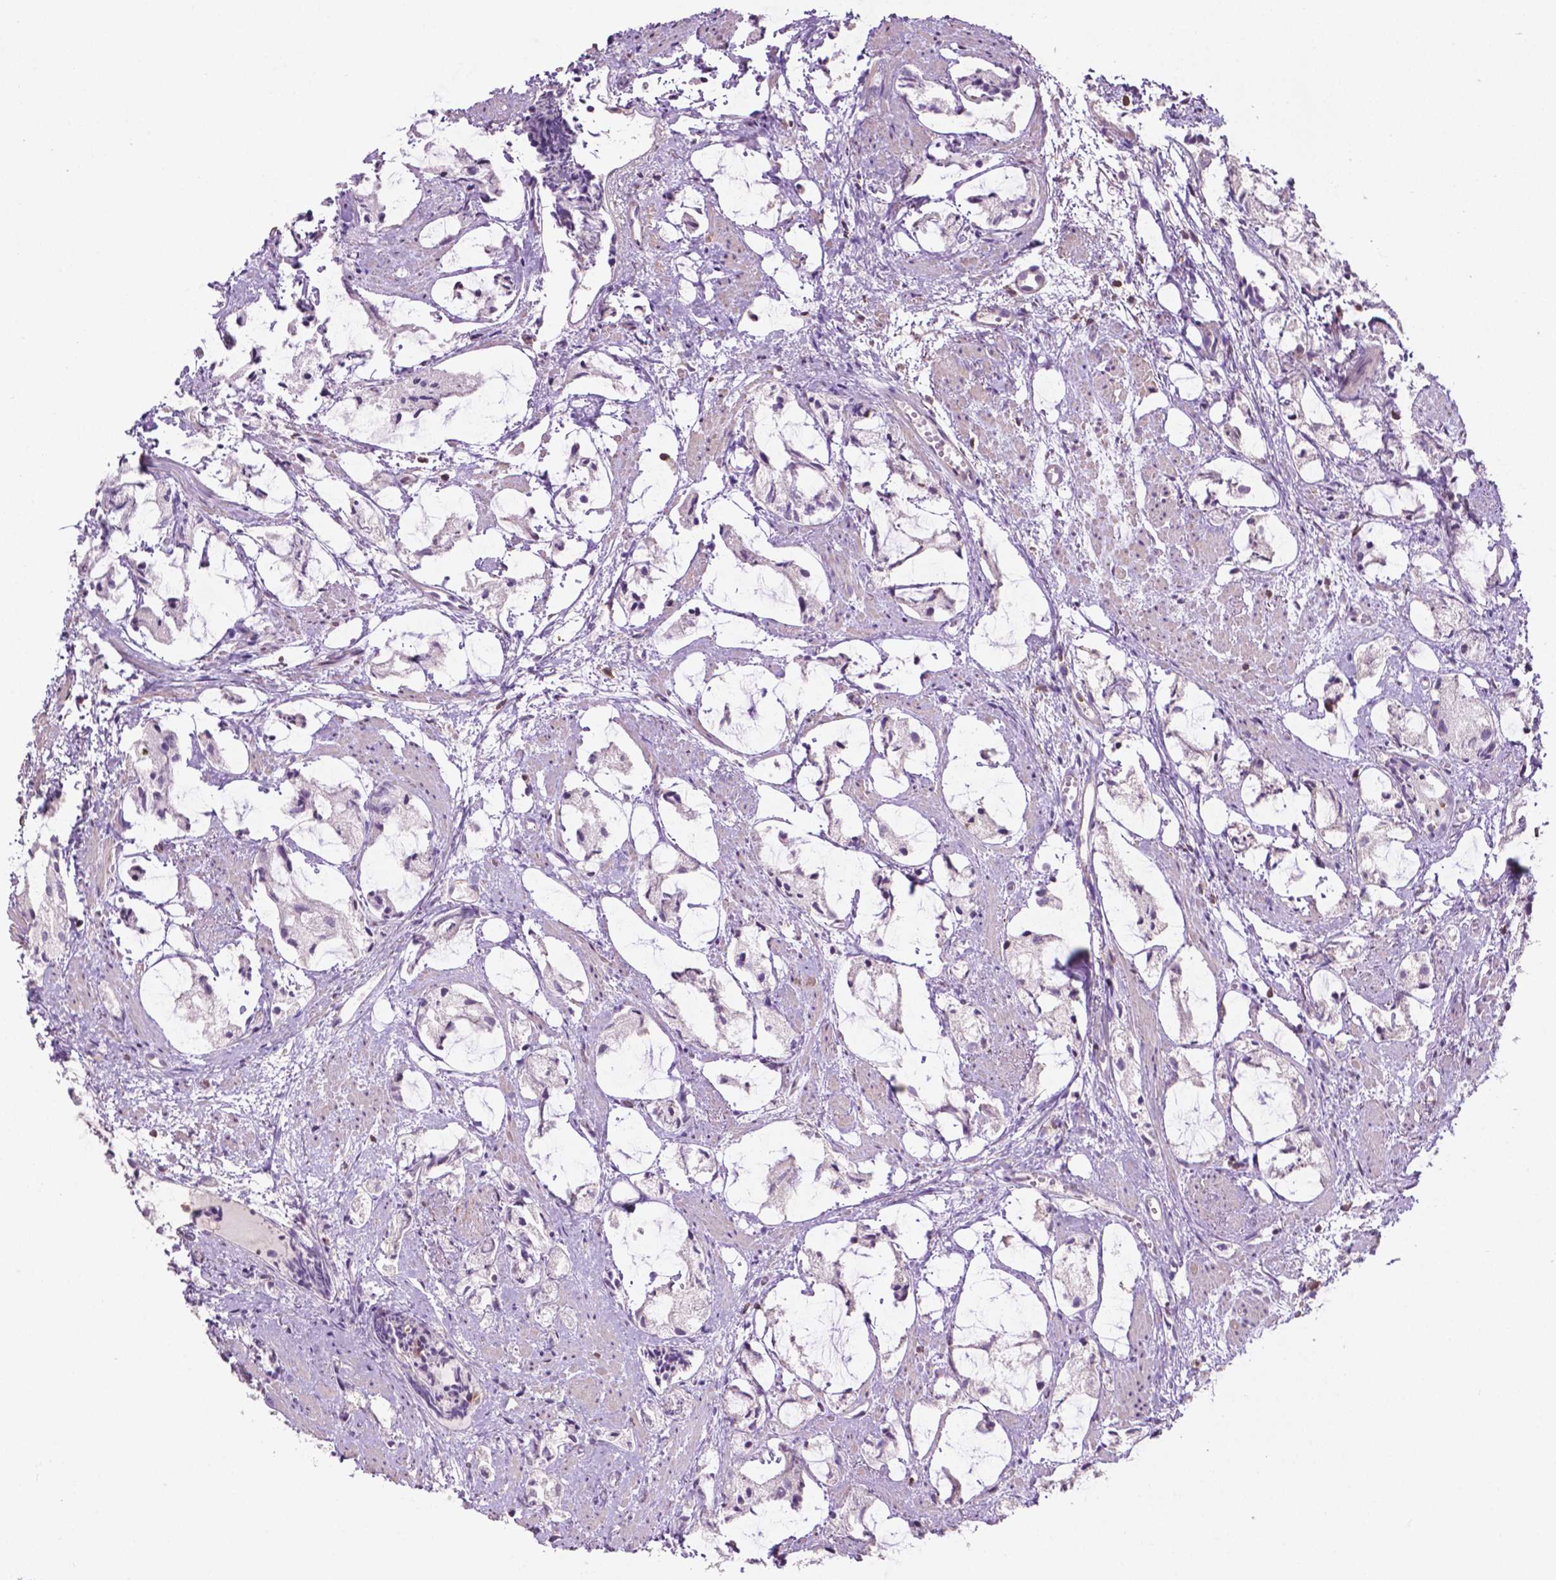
{"staining": {"intensity": "negative", "quantity": "none", "location": "none"}, "tissue": "prostate cancer", "cell_type": "Tumor cells", "image_type": "cancer", "snomed": [{"axis": "morphology", "description": "Adenocarcinoma, High grade"}, {"axis": "topography", "description": "Prostate"}], "caption": "Immunohistochemistry (IHC) micrograph of prostate adenocarcinoma (high-grade) stained for a protein (brown), which demonstrates no expression in tumor cells. The staining was performed using DAB to visualize the protein expression in brown, while the nuclei were stained in blue with hematoxylin (Magnification: 20x).", "gene": "TBC1D10C", "patient": {"sex": "male", "age": 85}}